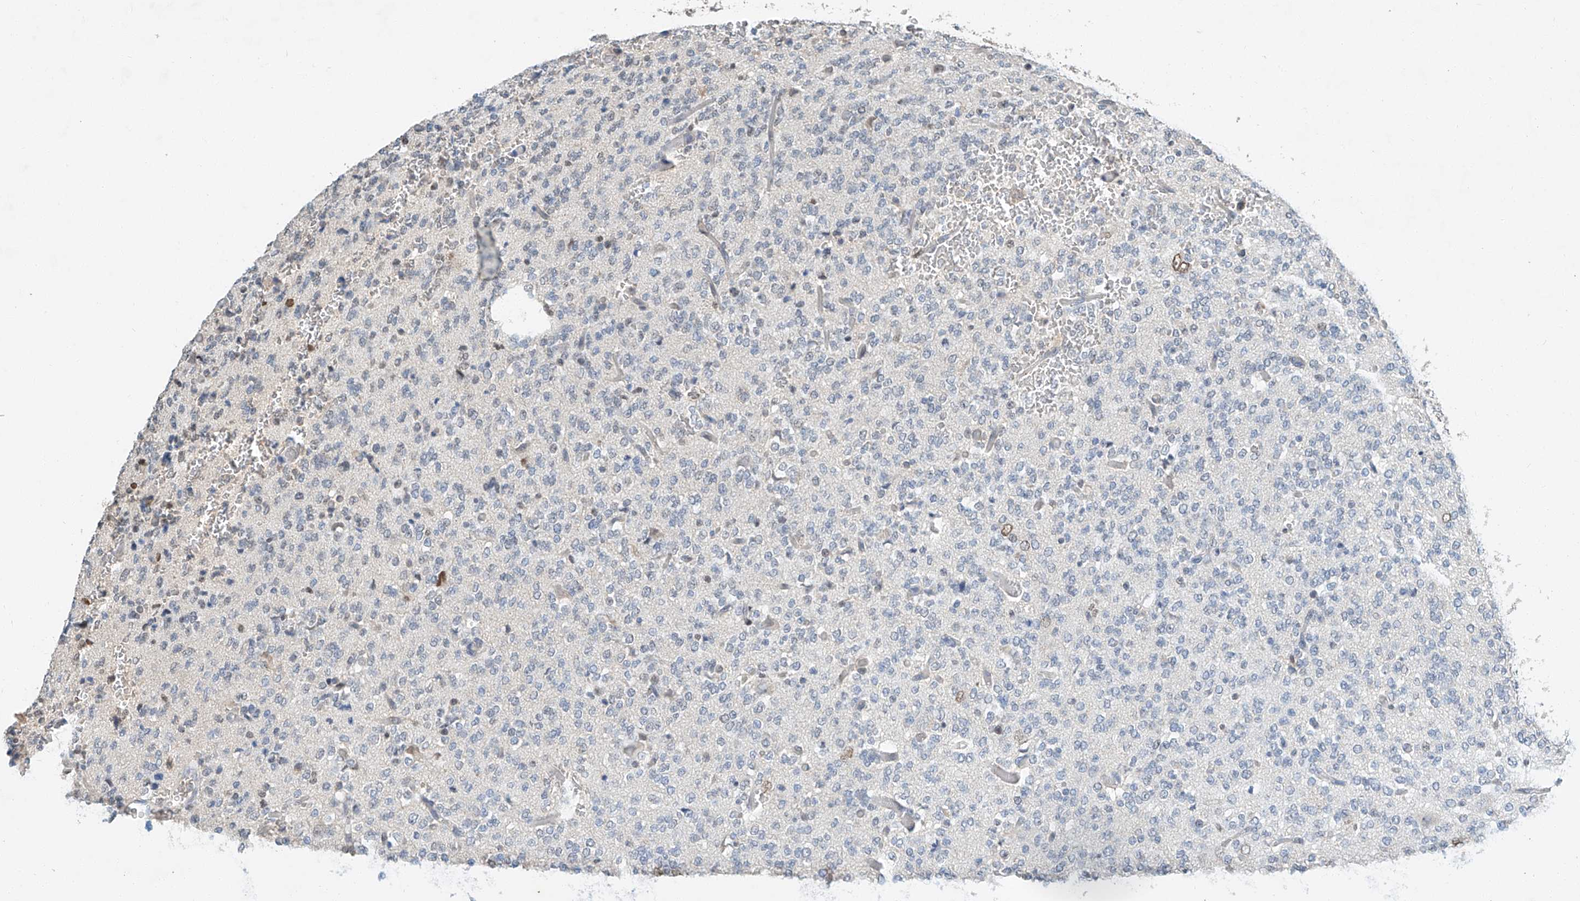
{"staining": {"intensity": "negative", "quantity": "none", "location": "none"}, "tissue": "glioma", "cell_type": "Tumor cells", "image_type": "cancer", "snomed": [{"axis": "morphology", "description": "Glioma, malignant, Low grade"}, {"axis": "topography", "description": "Brain"}], "caption": "Image shows no significant protein staining in tumor cells of glioma. (DAB immunohistochemistry (IHC), high magnification).", "gene": "CTDP1", "patient": {"sex": "male", "age": 38}}